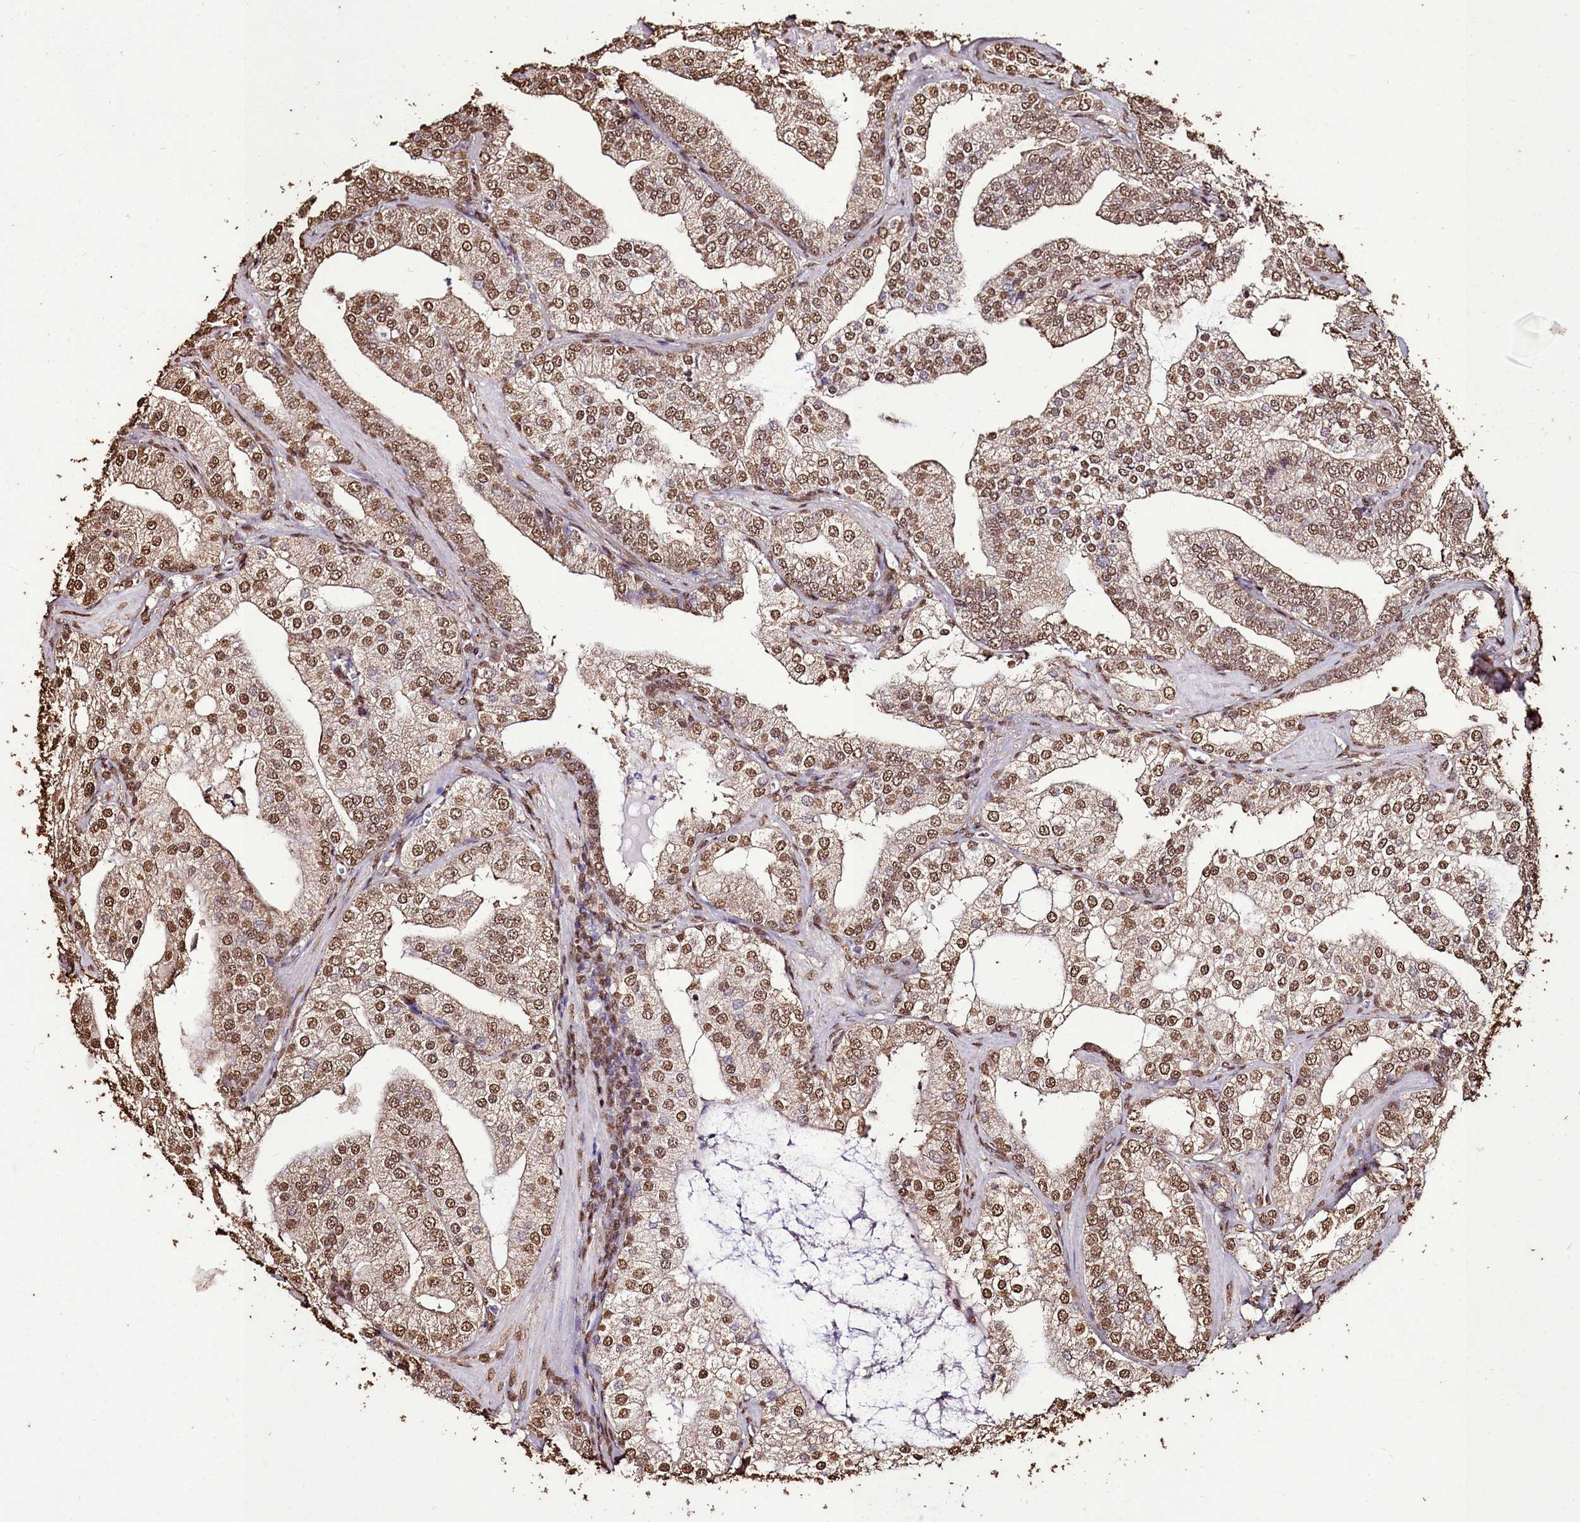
{"staining": {"intensity": "moderate", "quantity": ">75%", "location": "nuclear"}, "tissue": "prostate cancer", "cell_type": "Tumor cells", "image_type": "cancer", "snomed": [{"axis": "morphology", "description": "Adenocarcinoma, High grade"}, {"axis": "topography", "description": "Prostate"}], "caption": "Moderate nuclear positivity for a protein is appreciated in approximately >75% of tumor cells of prostate cancer using immunohistochemistry.", "gene": "TRIP6", "patient": {"sex": "male", "age": 50}}